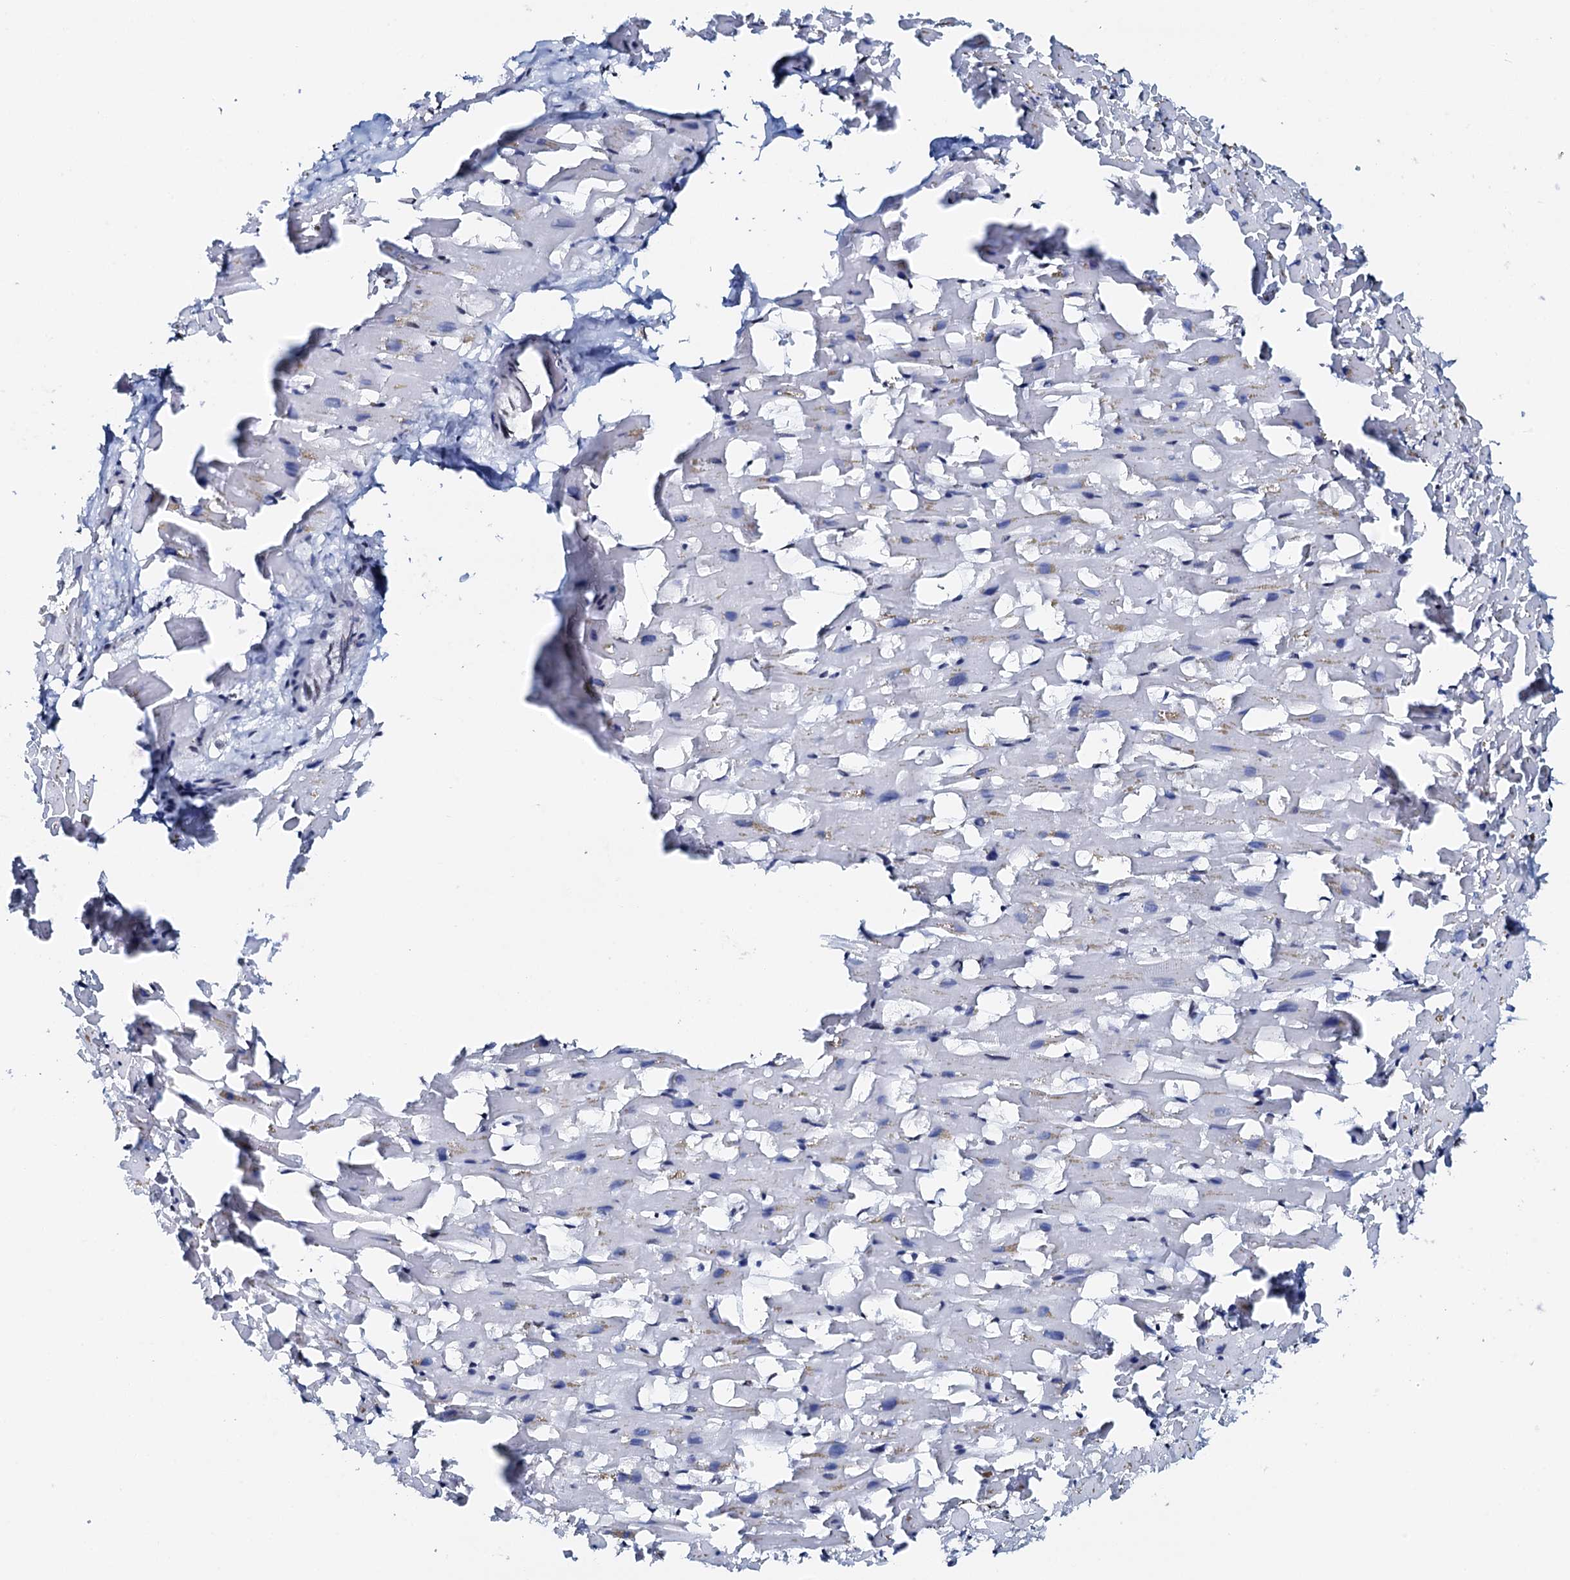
{"staining": {"intensity": "moderate", "quantity": "25%-75%", "location": "nuclear"}, "tissue": "heart muscle", "cell_type": "Cardiomyocytes", "image_type": "normal", "snomed": [{"axis": "morphology", "description": "Normal tissue, NOS"}, {"axis": "topography", "description": "Heart"}], "caption": "Immunohistochemical staining of normal human heart muscle exhibits medium levels of moderate nuclear positivity in approximately 25%-75% of cardiomyocytes.", "gene": "NKAPD1", "patient": {"sex": "female", "age": 64}}